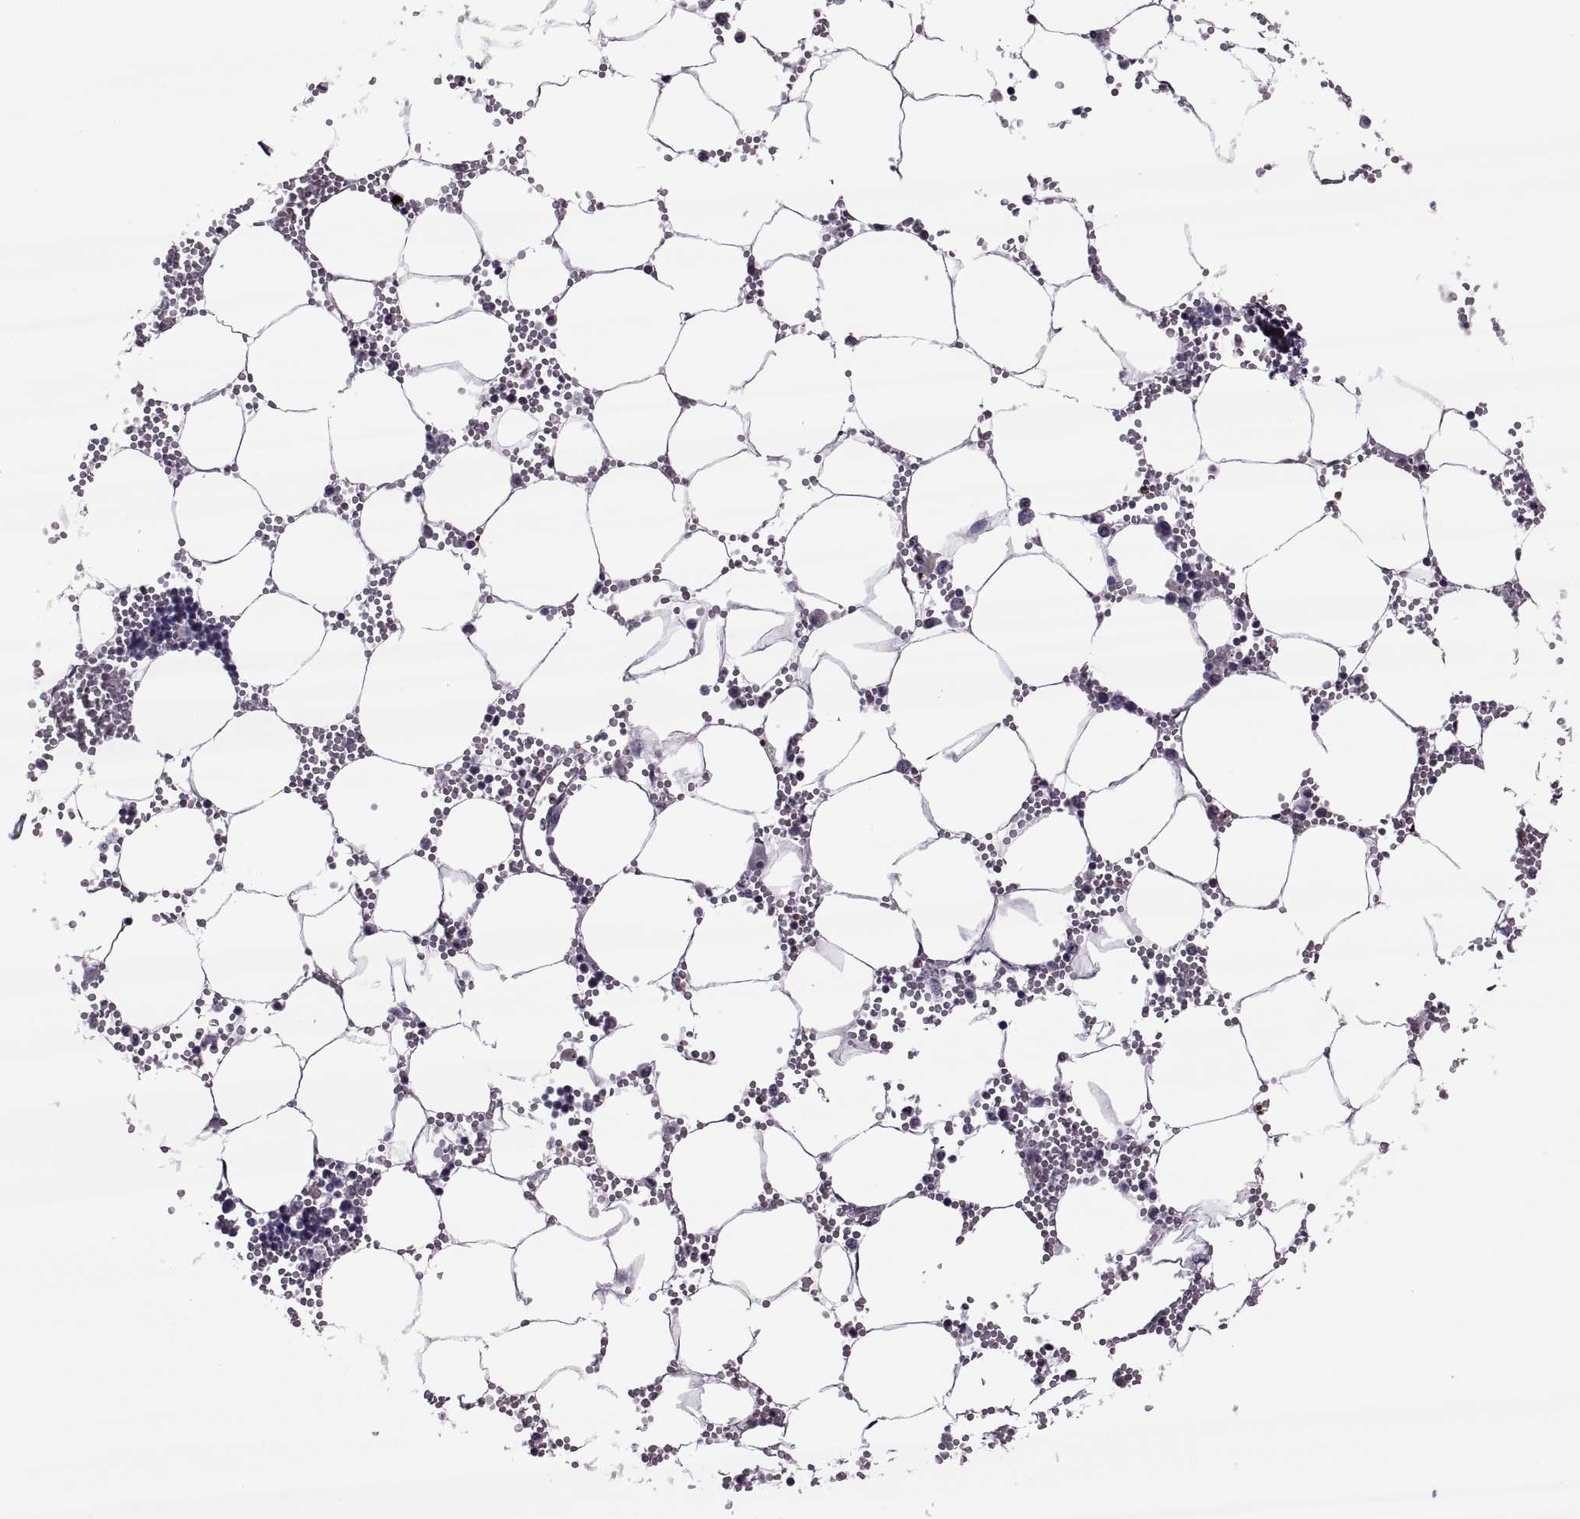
{"staining": {"intensity": "negative", "quantity": "none", "location": "none"}, "tissue": "bone marrow", "cell_type": "Hematopoietic cells", "image_type": "normal", "snomed": [{"axis": "morphology", "description": "Normal tissue, NOS"}, {"axis": "topography", "description": "Bone marrow"}], "caption": "This is an immunohistochemistry histopathology image of unremarkable bone marrow. There is no staining in hematopoietic cells.", "gene": "ODF3", "patient": {"sex": "male", "age": 54}}